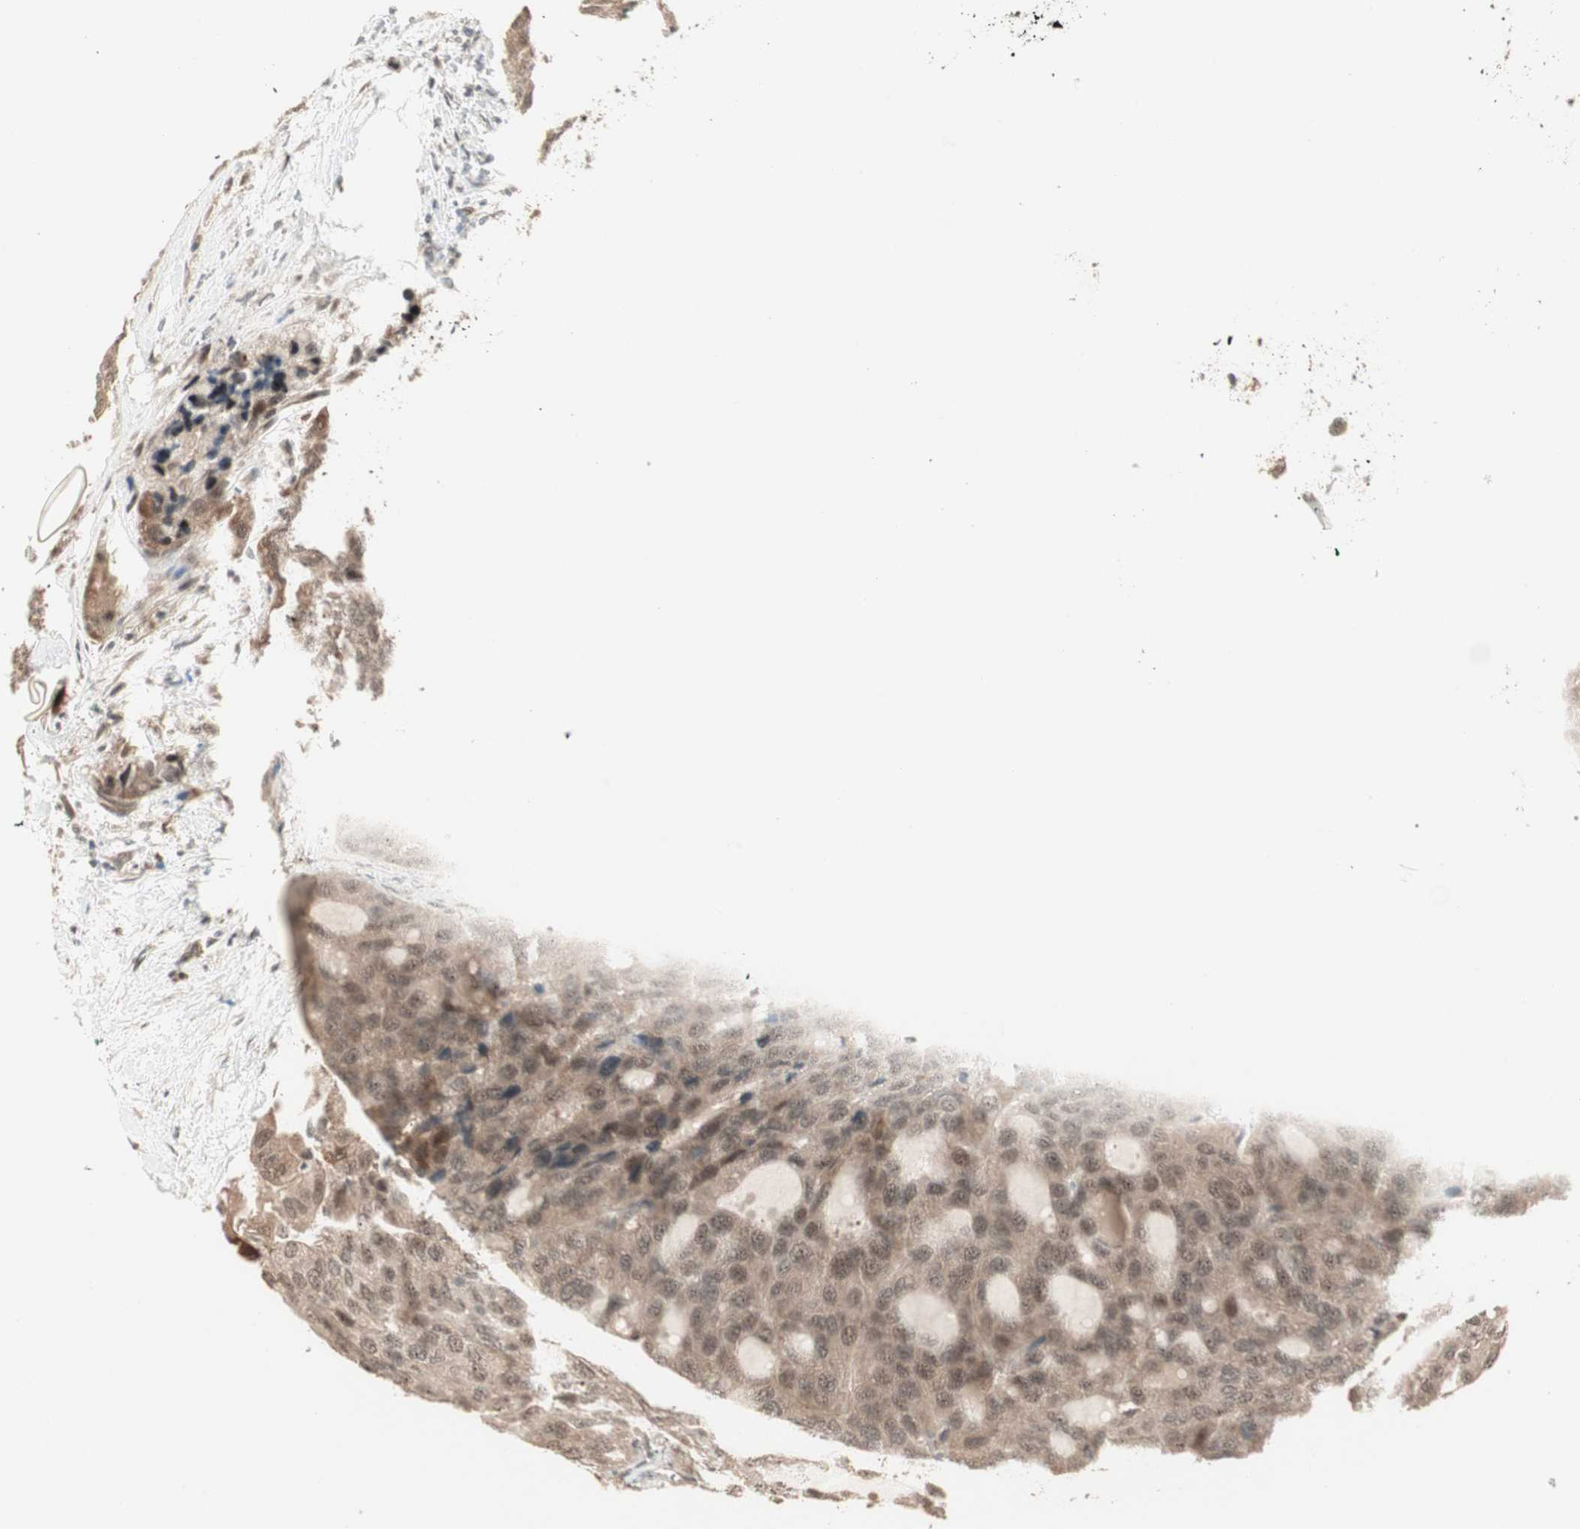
{"staining": {"intensity": "moderate", "quantity": "25%-75%", "location": "cytoplasmic/membranous,nuclear"}, "tissue": "thyroid cancer", "cell_type": "Tumor cells", "image_type": "cancer", "snomed": [{"axis": "morphology", "description": "Follicular adenoma carcinoma, NOS"}, {"axis": "topography", "description": "Thyroid gland"}], "caption": "Tumor cells reveal medium levels of moderate cytoplasmic/membranous and nuclear expression in approximately 25%-75% of cells in human follicular adenoma carcinoma (thyroid).", "gene": "ZSCAN31", "patient": {"sex": "male", "age": 75}}